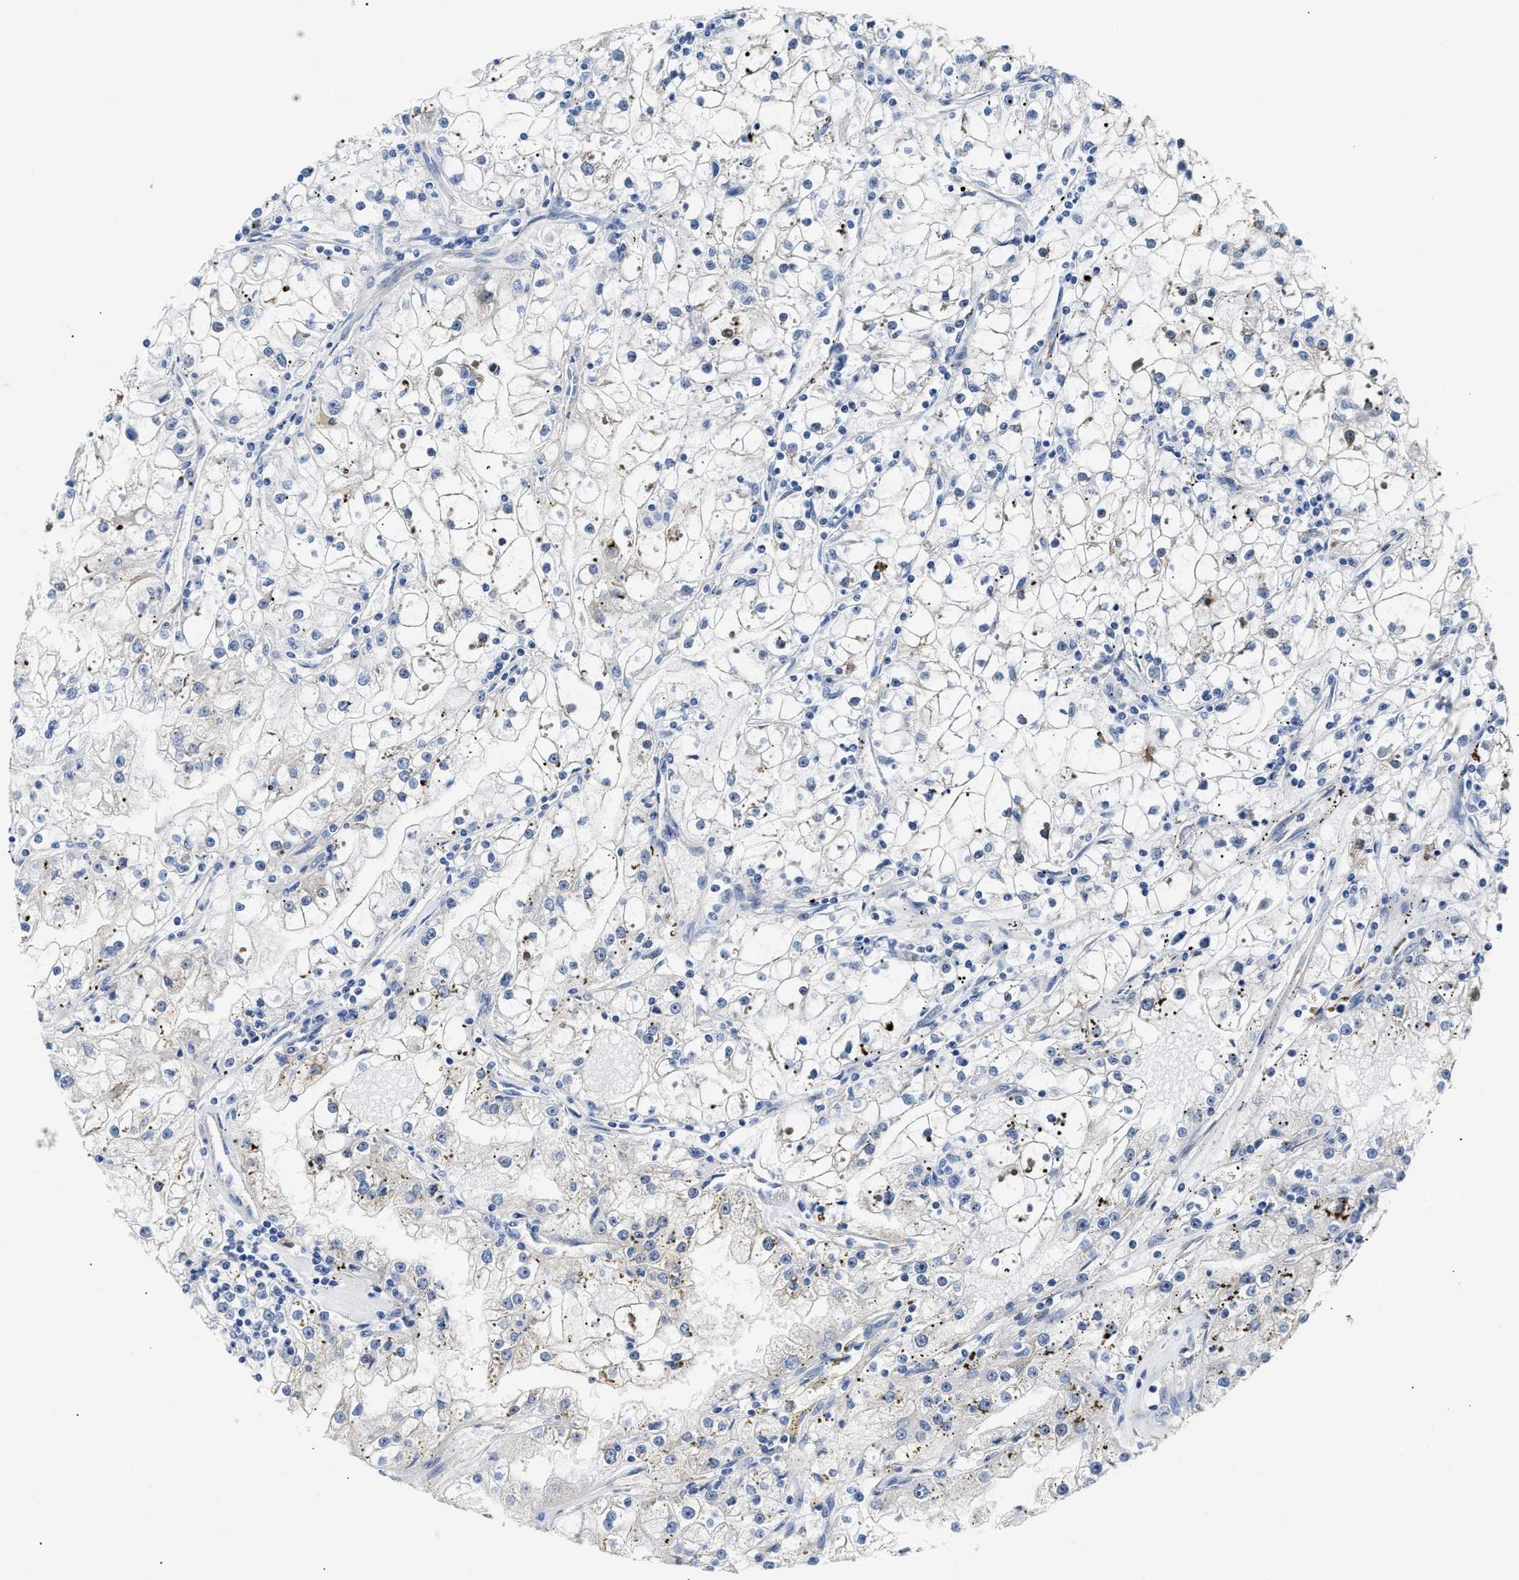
{"staining": {"intensity": "weak", "quantity": "25%-75%", "location": "cytoplasmic/membranous"}, "tissue": "renal cancer", "cell_type": "Tumor cells", "image_type": "cancer", "snomed": [{"axis": "morphology", "description": "Adenocarcinoma, NOS"}, {"axis": "topography", "description": "Kidney"}], "caption": "Renal cancer tissue exhibits weak cytoplasmic/membranous positivity in about 25%-75% of tumor cells", "gene": "FHL1", "patient": {"sex": "male", "age": 56}}